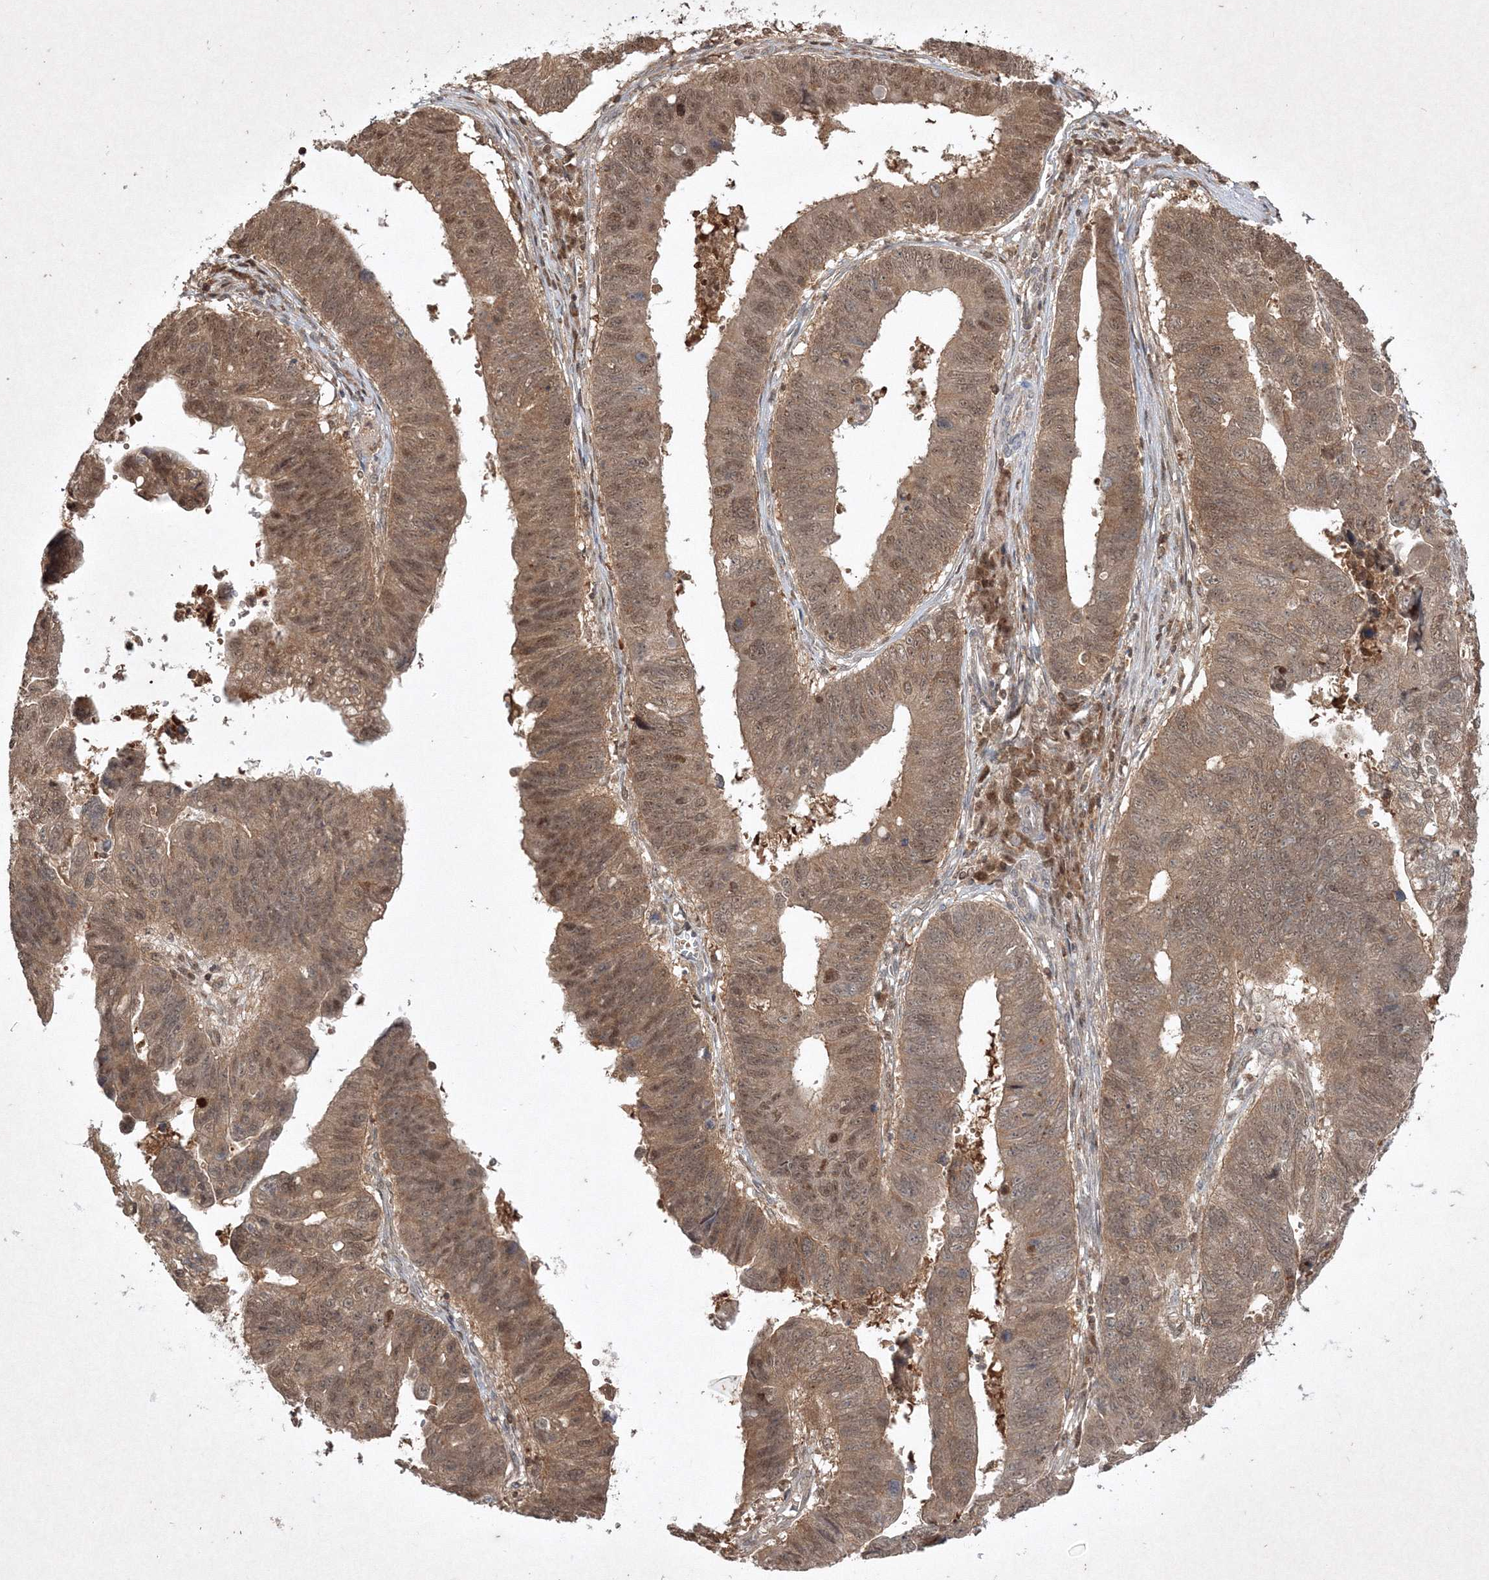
{"staining": {"intensity": "moderate", "quantity": ">75%", "location": "cytoplasmic/membranous,nuclear"}, "tissue": "stomach cancer", "cell_type": "Tumor cells", "image_type": "cancer", "snomed": [{"axis": "morphology", "description": "Adenocarcinoma, NOS"}, {"axis": "topography", "description": "Stomach"}], "caption": "Stomach cancer stained with immunohistochemistry (IHC) displays moderate cytoplasmic/membranous and nuclear positivity in approximately >75% of tumor cells.", "gene": "PLTP", "patient": {"sex": "male", "age": 59}}